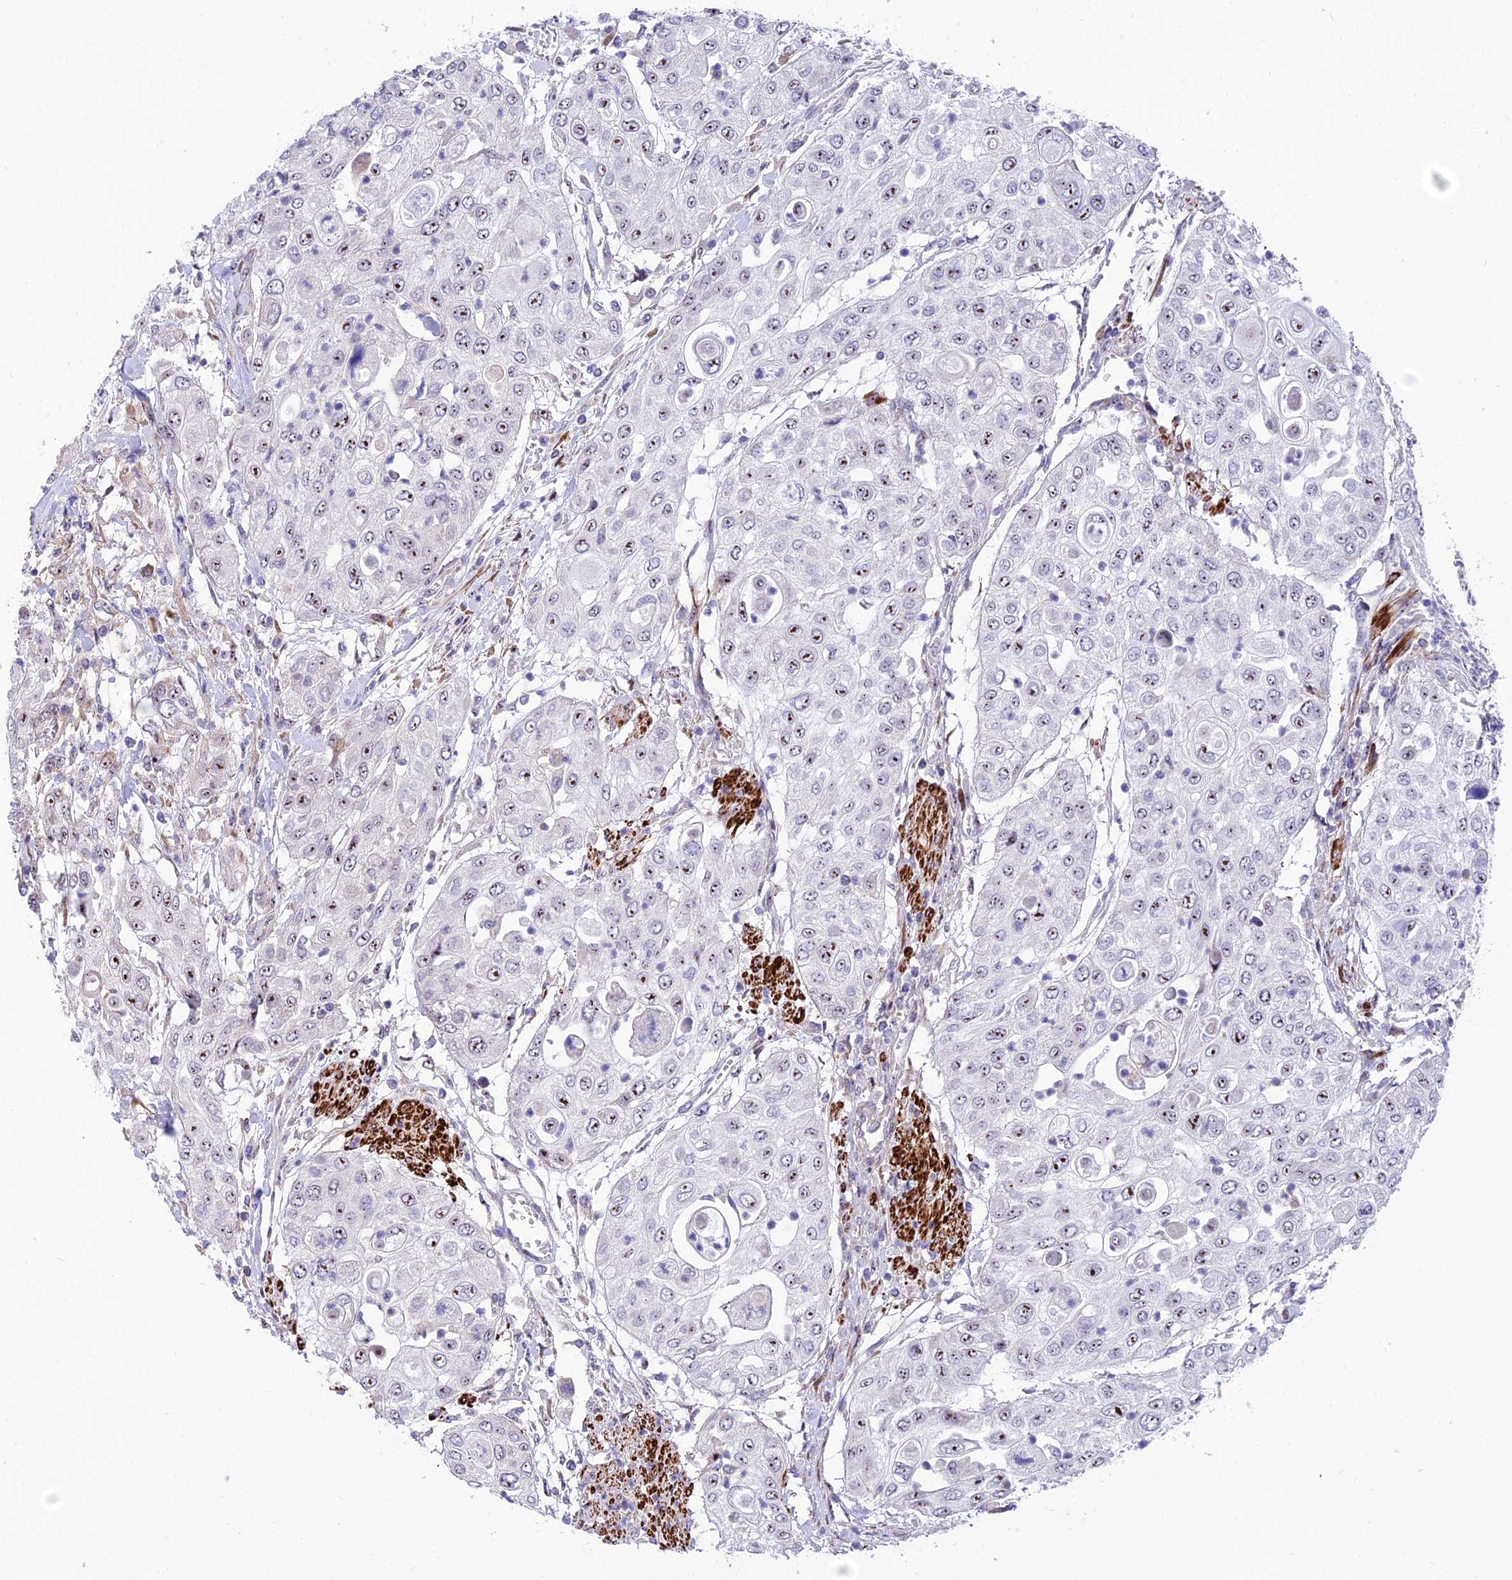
{"staining": {"intensity": "moderate", "quantity": "25%-75%", "location": "nuclear"}, "tissue": "urothelial cancer", "cell_type": "Tumor cells", "image_type": "cancer", "snomed": [{"axis": "morphology", "description": "Urothelial carcinoma, High grade"}, {"axis": "topography", "description": "Urinary bladder"}], "caption": "Immunohistochemical staining of urothelial cancer displays medium levels of moderate nuclear positivity in approximately 25%-75% of tumor cells.", "gene": "KBTBD7", "patient": {"sex": "female", "age": 79}}